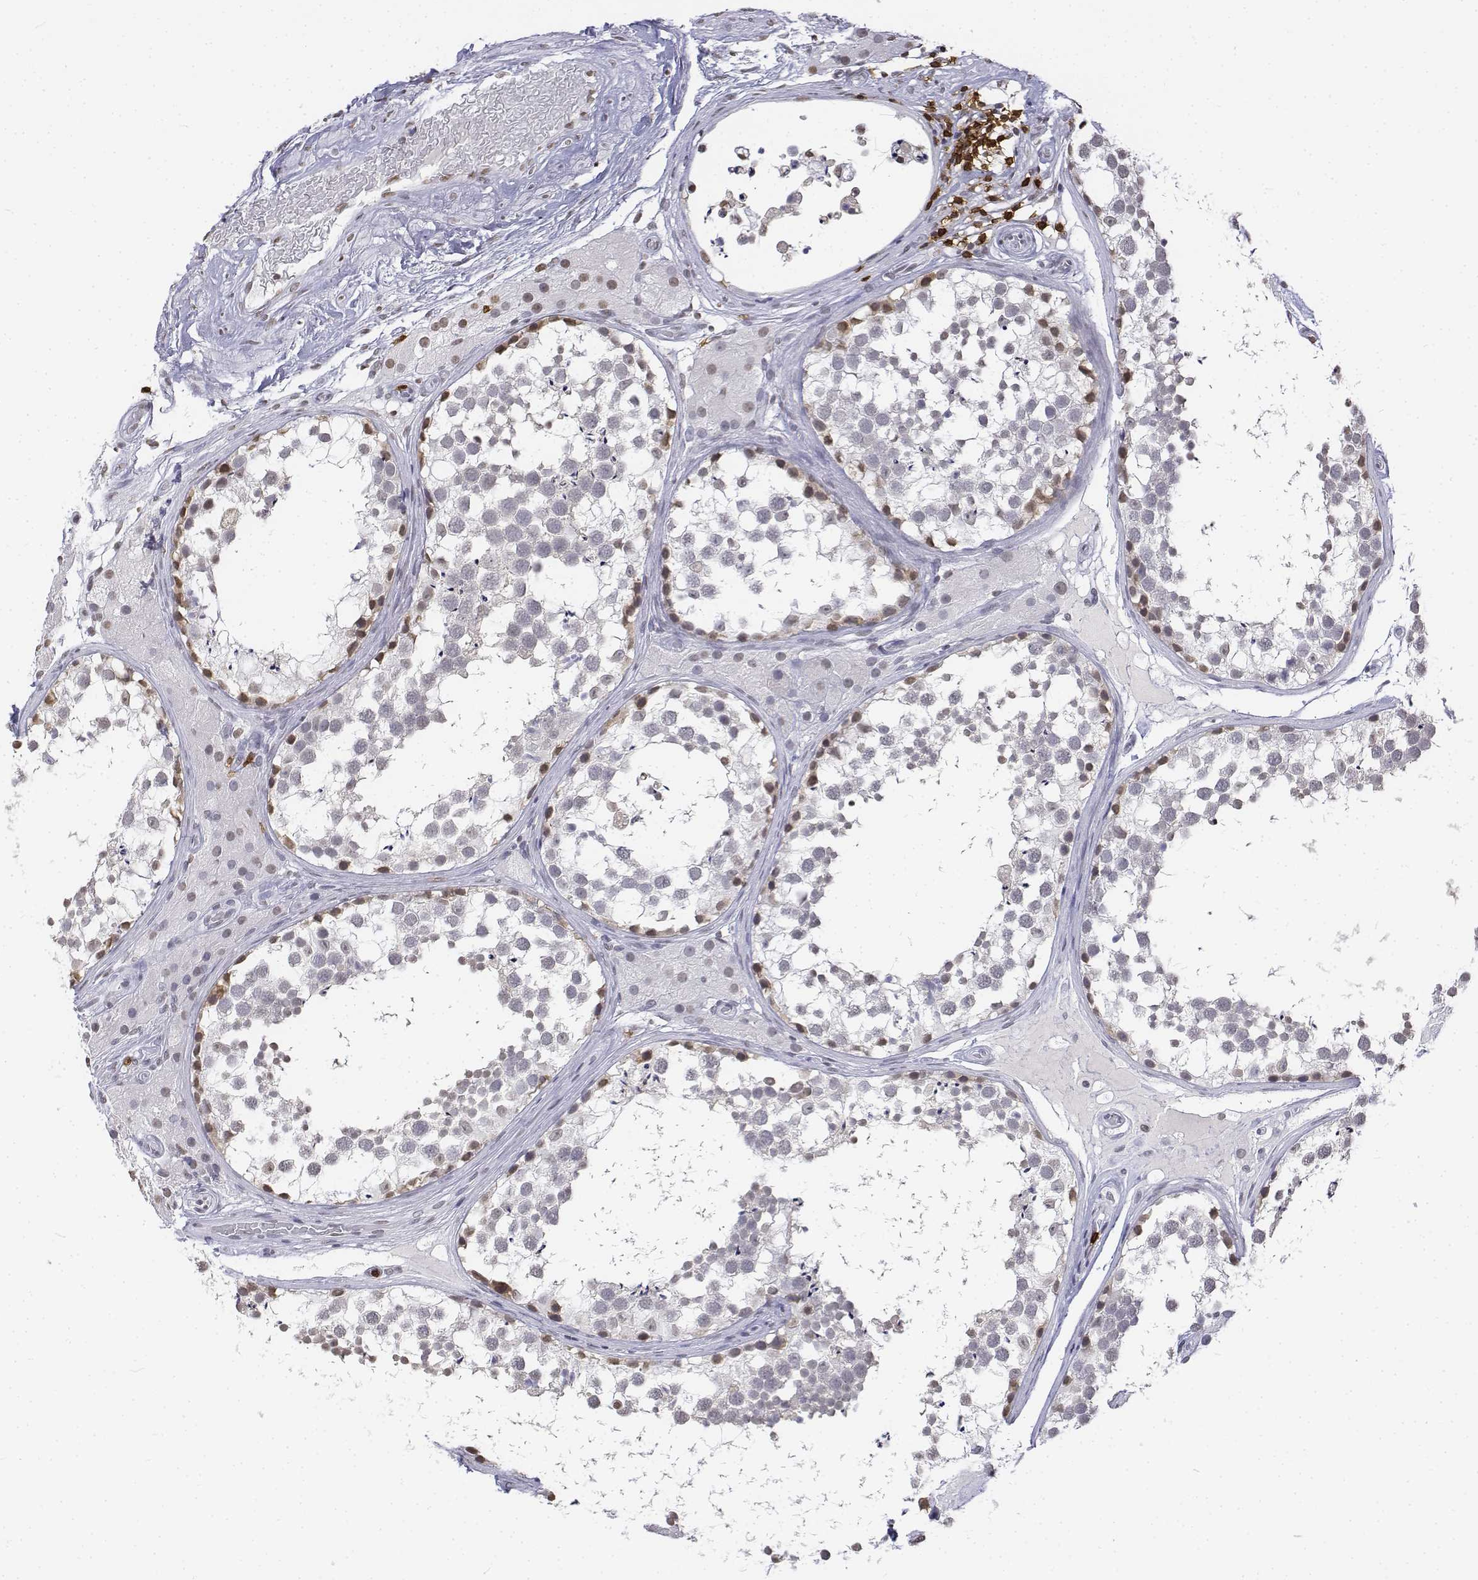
{"staining": {"intensity": "moderate", "quantity": "<25%", "location": "nuclear"}, "tissue": "testis", "cell_type": "Cells in seminiferous ducts", "image_type": "normal", "snomed": [{"axis": "morphology", "description": "Normal tissue, NOS"}, {"axis": "morphology", "description": "Seminoma, NOS"}, {"axis": "topography", "description": "Testis"}], "caption": "A photomicrograph of human testis stained for a protein shows moderate nuclear brown staining in cells in seminiferous ducts. (brown staining indicates protein expression, while blue staining denotes nuclei).", "gene": "CD3E", "patient": {"sex": "male", "age": 65}}